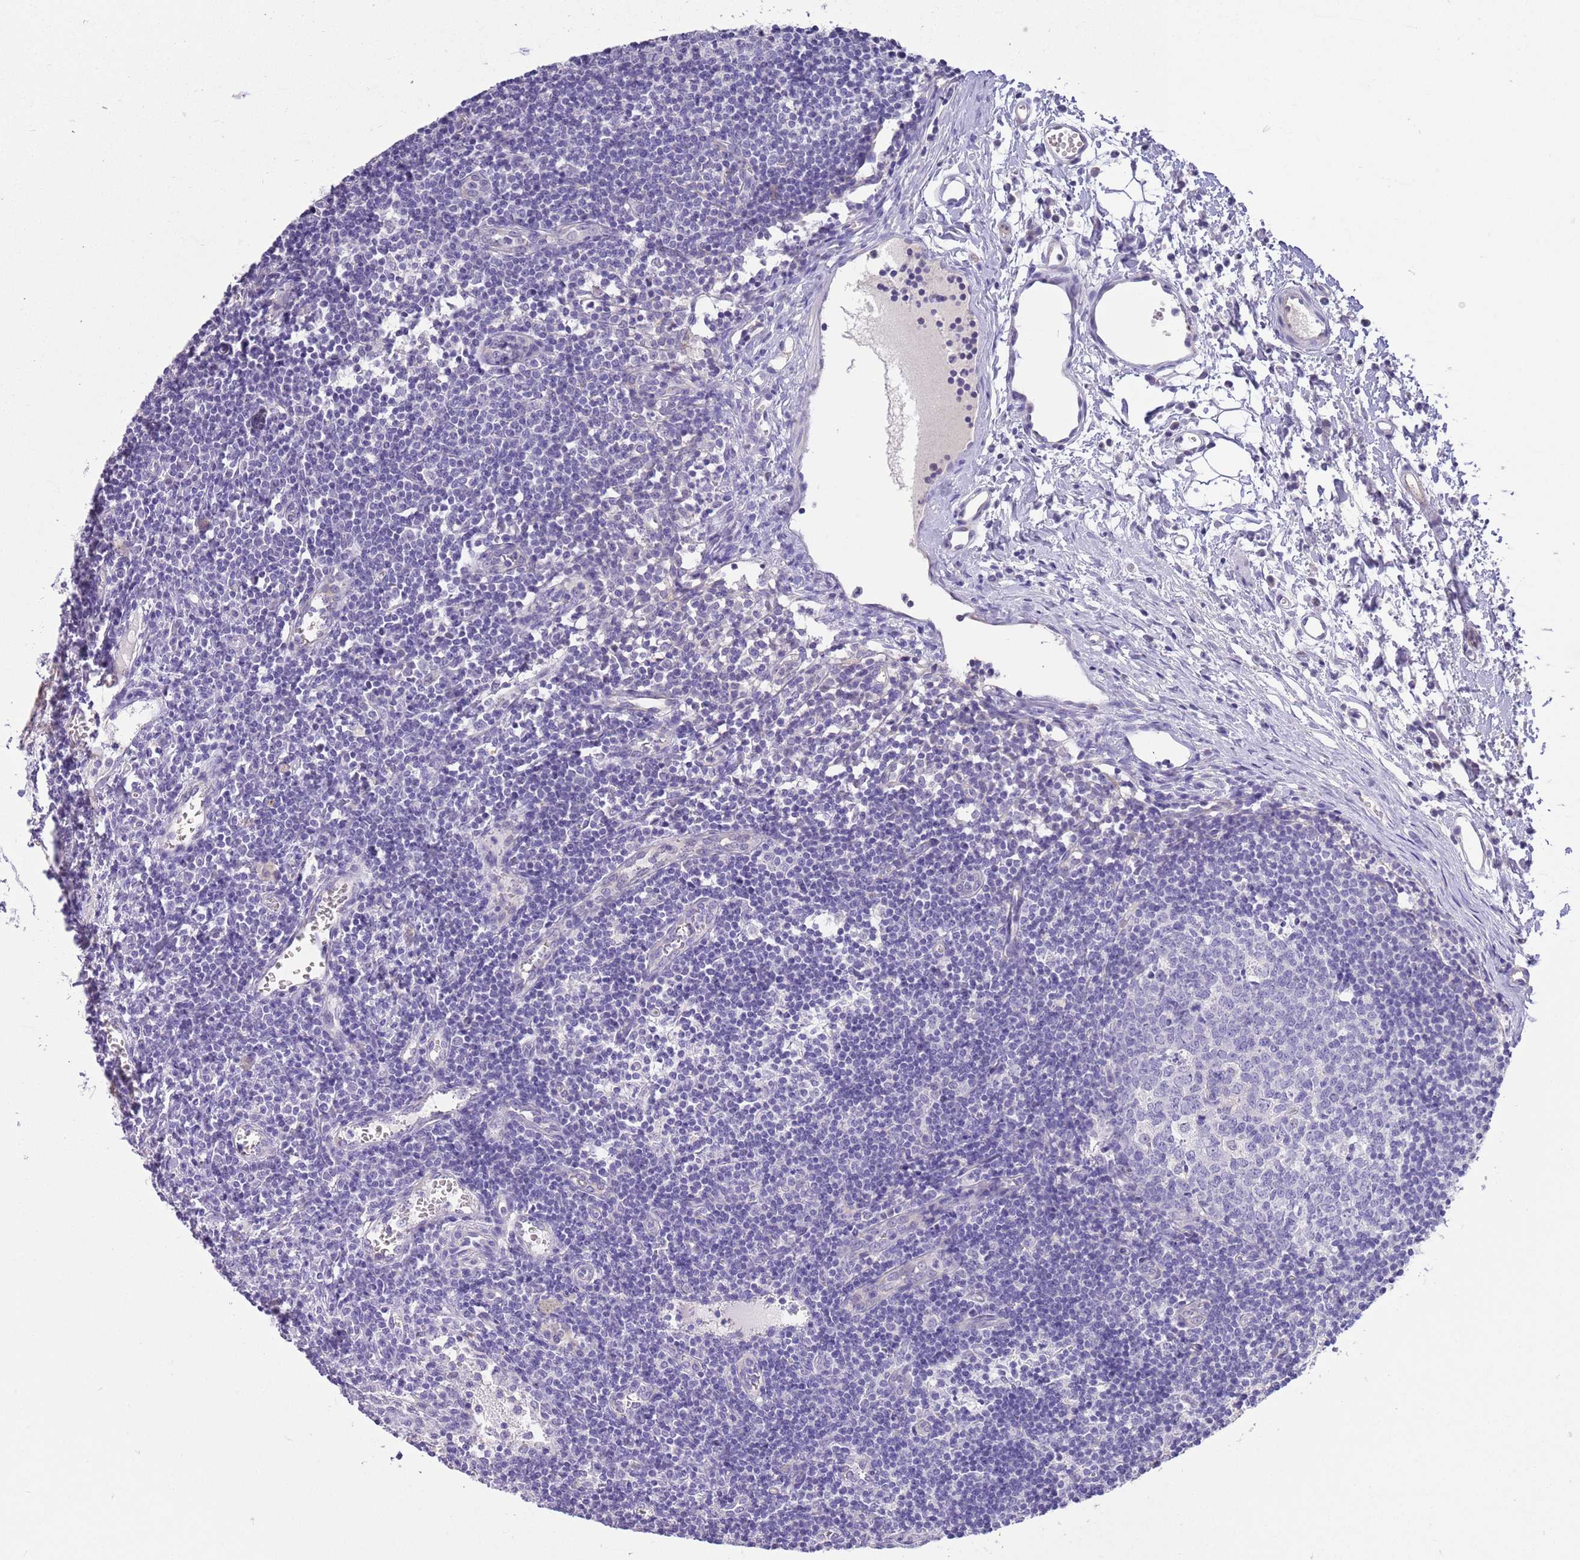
{"staining": {"intensity": "negative", "quantity": "none", "location": "none"}, "tissue": "lymph node", "cell_type": "Germinal center cells", "image_type": "normal", "snomed": [{"axis": "morphology", "description": "Normal tissue, NOS"}, {"axis": "topography", "description": "Lymph node"}], "caption": "Immunohistochemical staining of normal lymph node demonstrates no significant expression in germinal center cells.", "gene": "SFTPA1", "patient": {"sex": "female", "age": 37}}